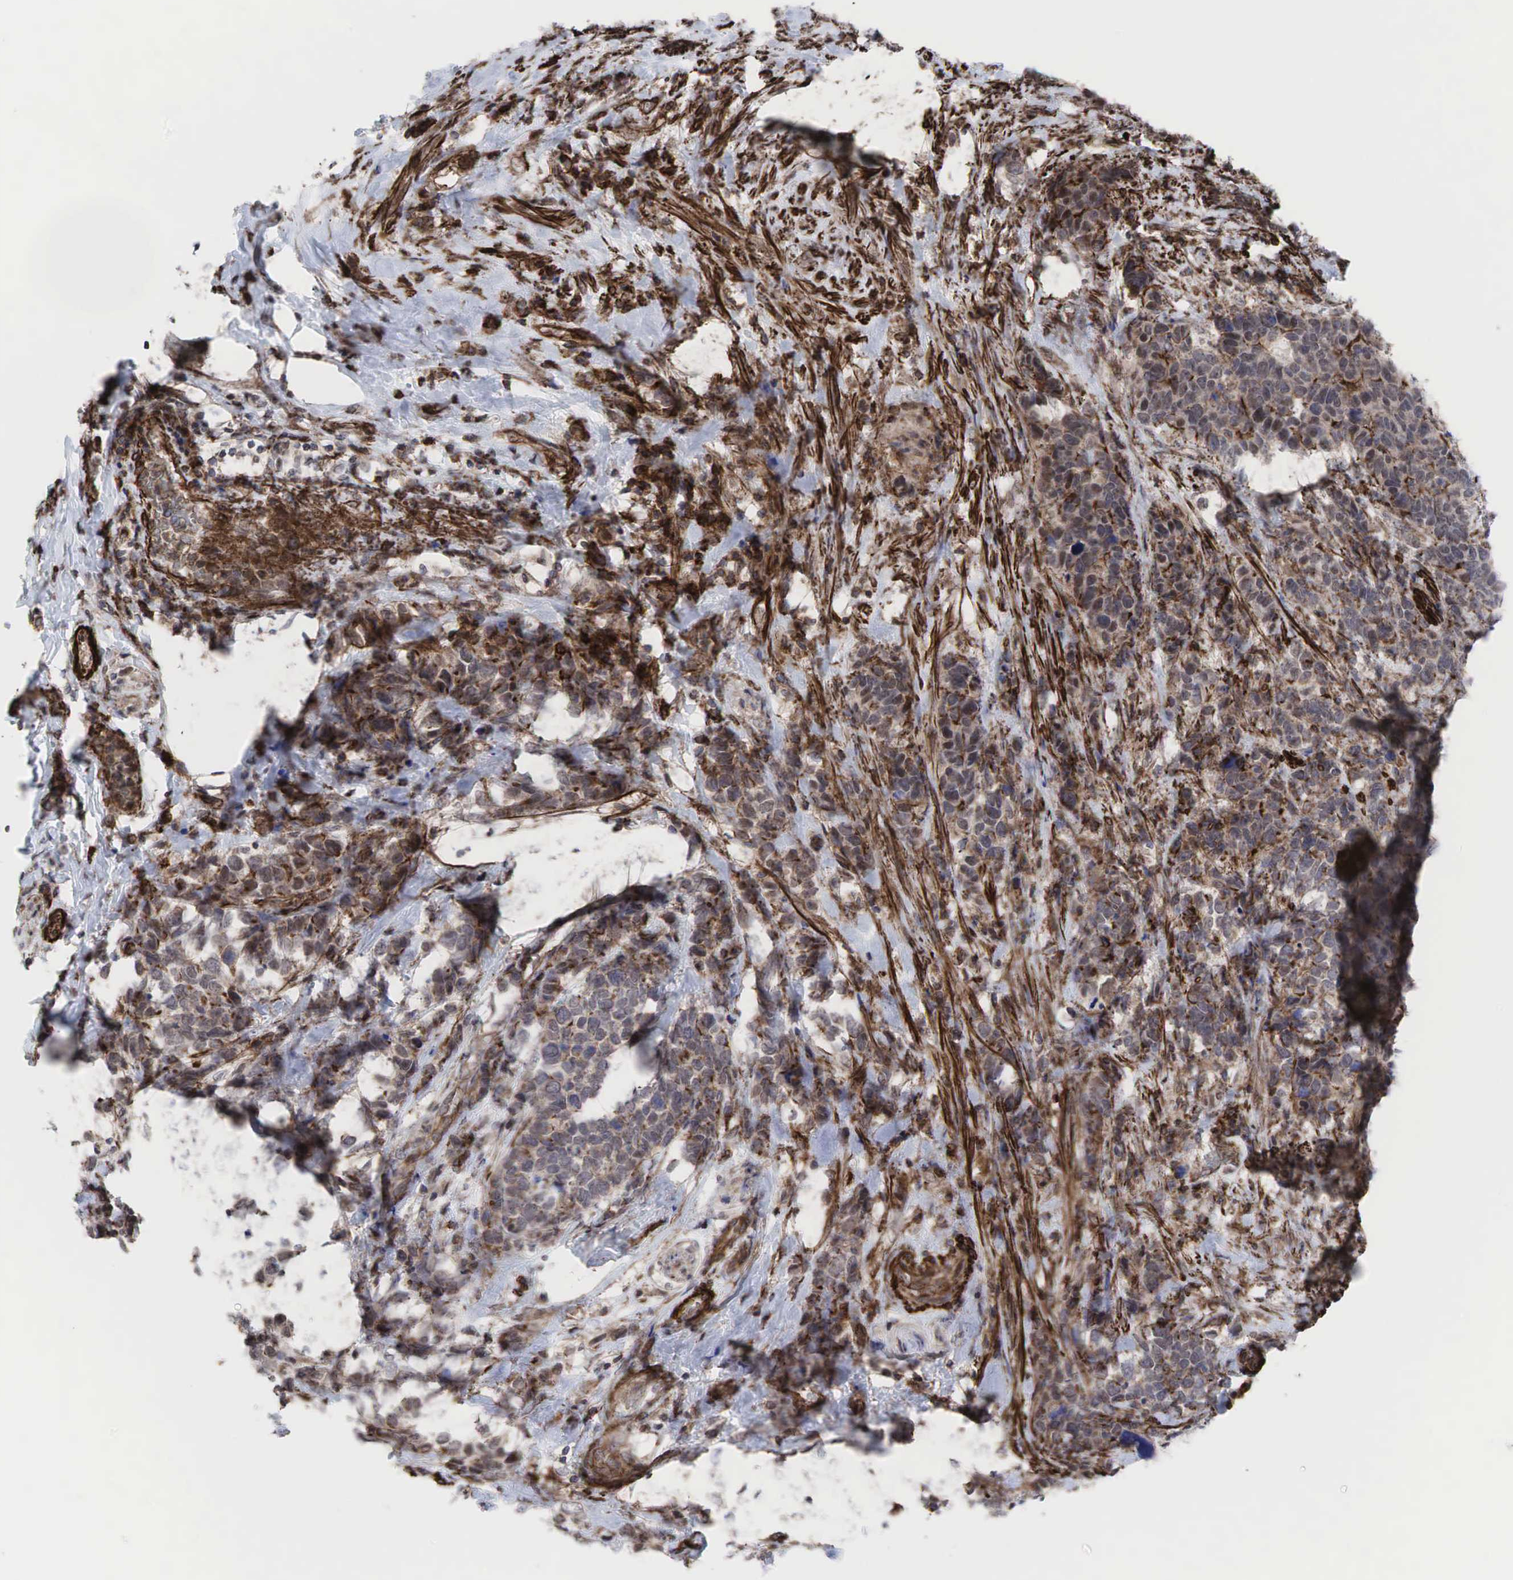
{"staining": {"intensity": "weak", "quantity": ">75%", "location": "cytoplasmic/membranous"}, "tissue": "stomach cancer", "cell_type": "Tumor cells", "image_type": "cancer", "snomed": [{"axis": "morphology", "description": "Adenocarcinoma, NOS"}, {"axis": "topography", "description": "Stomach, upper"}], "caption": "Stomach cancer (adenocarcinoma) stained with immunohistochemistry exhibits weak cytoplasmic/membranous staining in about >75% of tumor cells. (IHC, brightfield microscopy, high magnification).", "gene": "GPRASP1", "patient": {"sex": "male", "age": 71}}